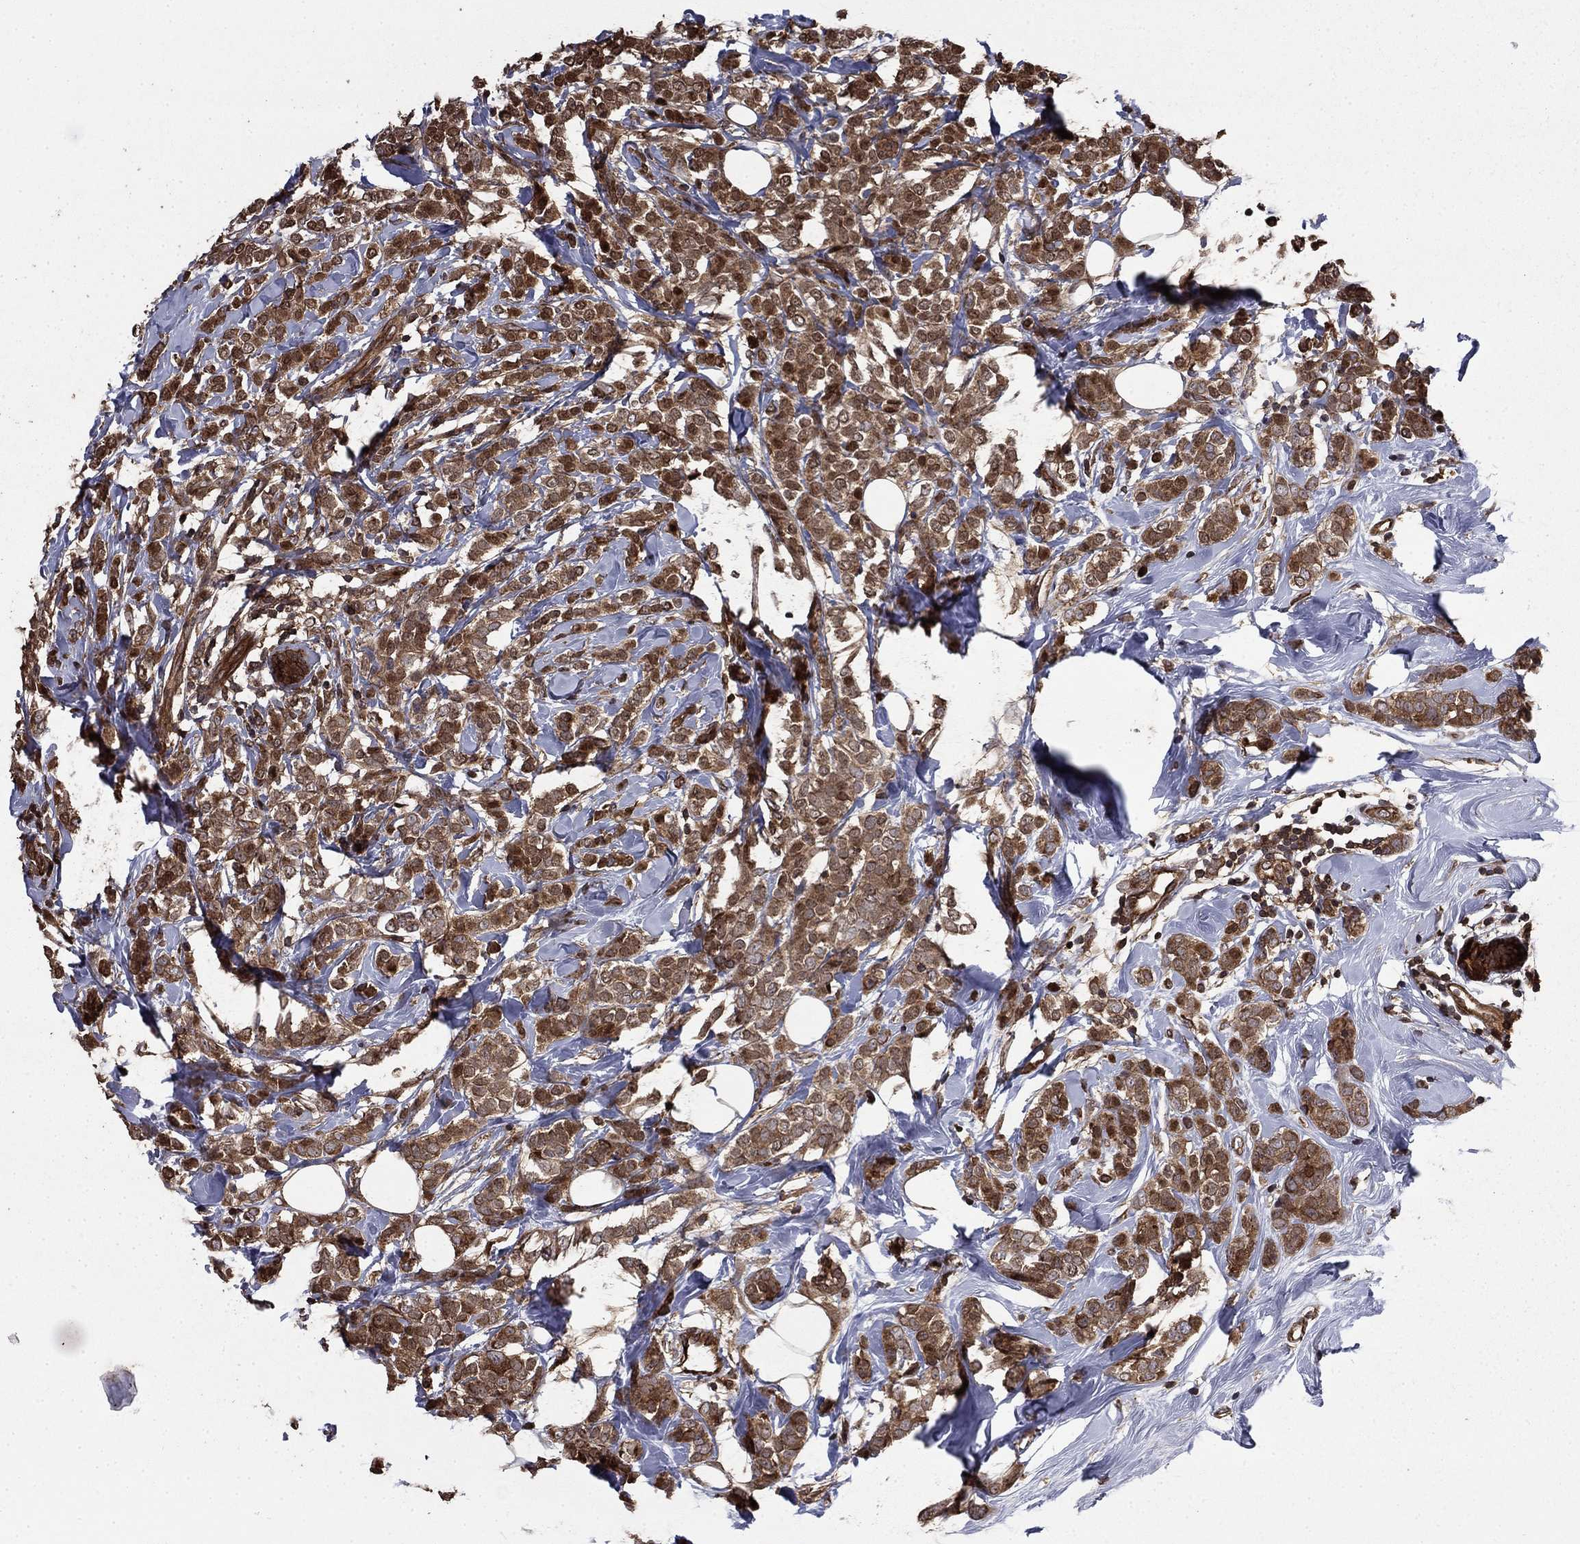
{"staining": {"intensity": "moderate", "quantity": ">75%", "location": "cytoplasmic/membranous"}, "tissue": "breast cancer", "cell_type": "Tumor cells", "image_type": "cancer", "snomed": [{"axis": "morphology", "description": "Lobular carcinoma"}, {"axis": "topography", "description": "Breast"}], "caption": "This is a micrograph of immunohistochemistry staining of breast cancer (lobular carcinoma), which shows moderate positivity in the cytoplasmic/membranous of tumor cells.", "gene": "GYG1", "patient": {"sex": "female", "age": 49}}